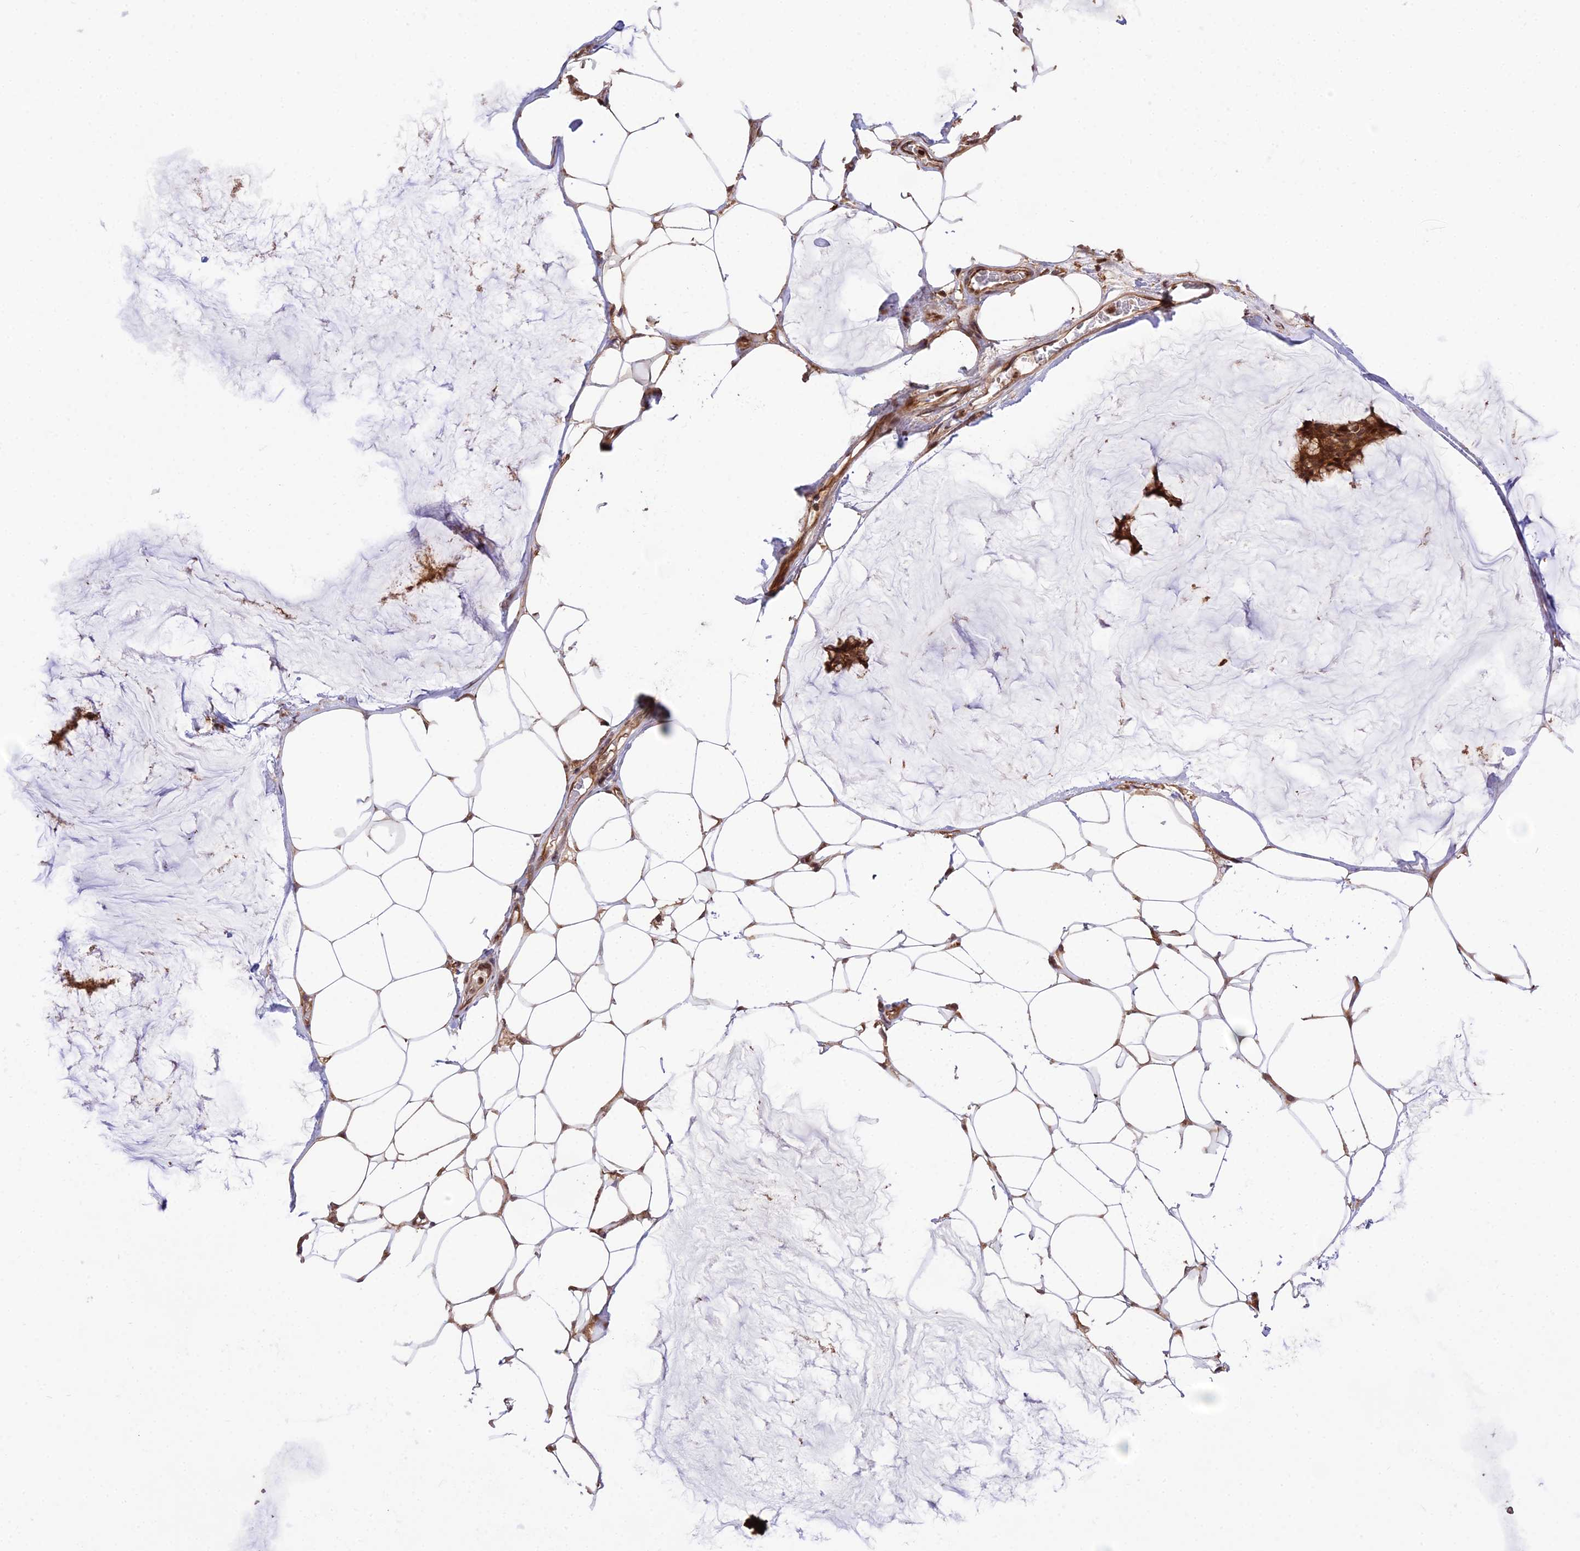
{"staining": {"intensity": "strong", "quantity": ">75%", "location": "cytoplasmic/membranous"}, "tissue": "breast cancer", "cell_type": "Tumor cells", "image_type": "cancer", "snomed": [{"axis": "morphology", "description": "Duct carcinoma"}, {"axis": "topography", "description": "Breast"}], "caption": "About >75% of tumor cells in human intraductal carcinoma (breast) demonstrate strong cytoplasmic/membranous protein expression as visualized by brown immunohistochemical staining.", "gene": "SMG6", "patient": {"sex": "female", "age": 93}}